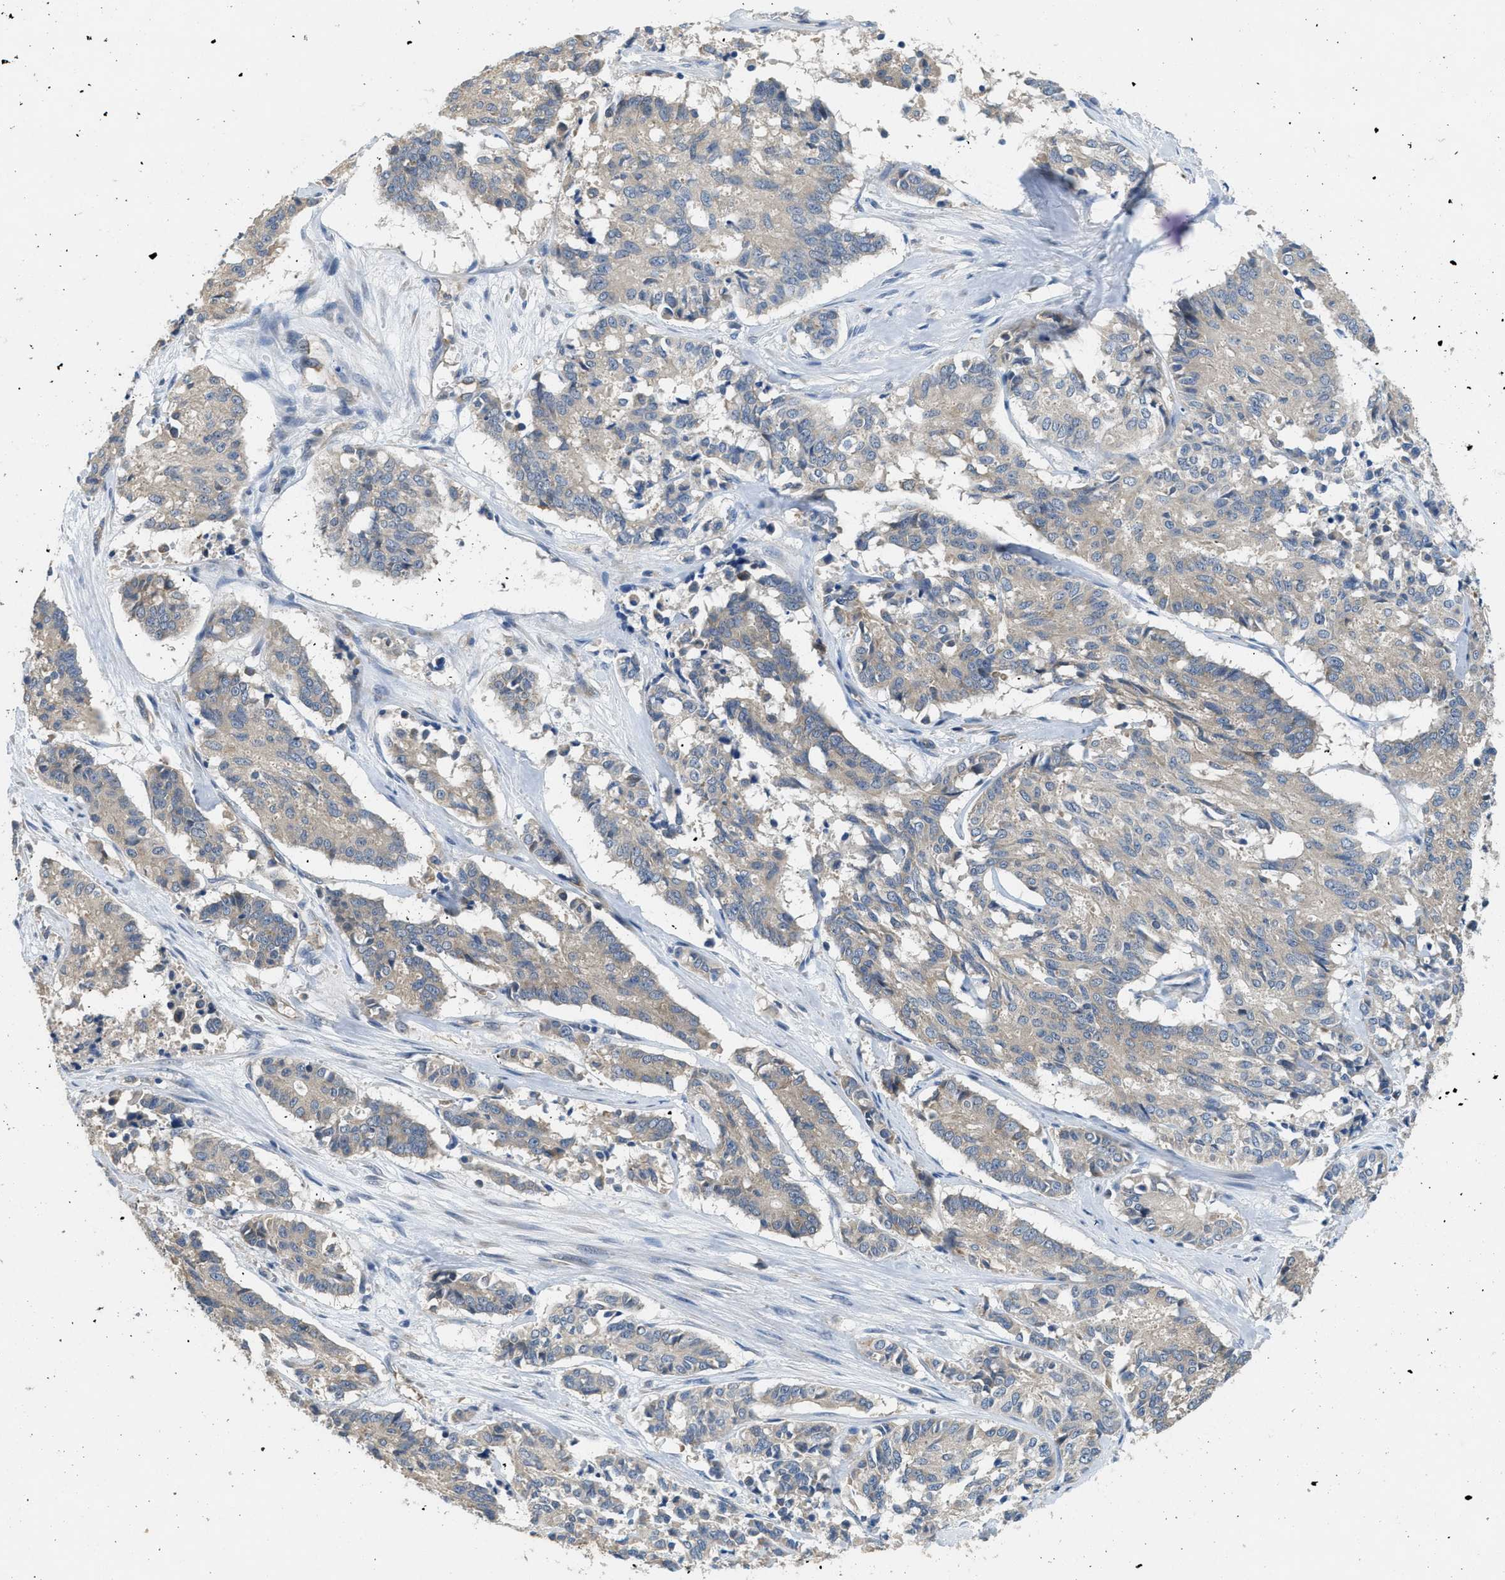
{"staining": {"intensity": "weak", "quantity": ">75%", "location": "cytoplasmic/membranous"}, "tissue": "cervical cancer", "cell_type": "Tumor cells", "image_type": "cancer", "snomed": [{"axis": "morphology", "description": "Squamous cell carcinoma, NOS"}, {"axis": "topography", "description": "Cervix"}], "caption": "This image reveals cervical squamous cell carcinoma stained with IHC to label a protein in brown. The cytoplasmic/membranous of tumor cells show weak positivity for the protein. Nuclei are counter-stained blue.", "gene": "DGKE", "patient": {"sex": "female", "age": 35}}